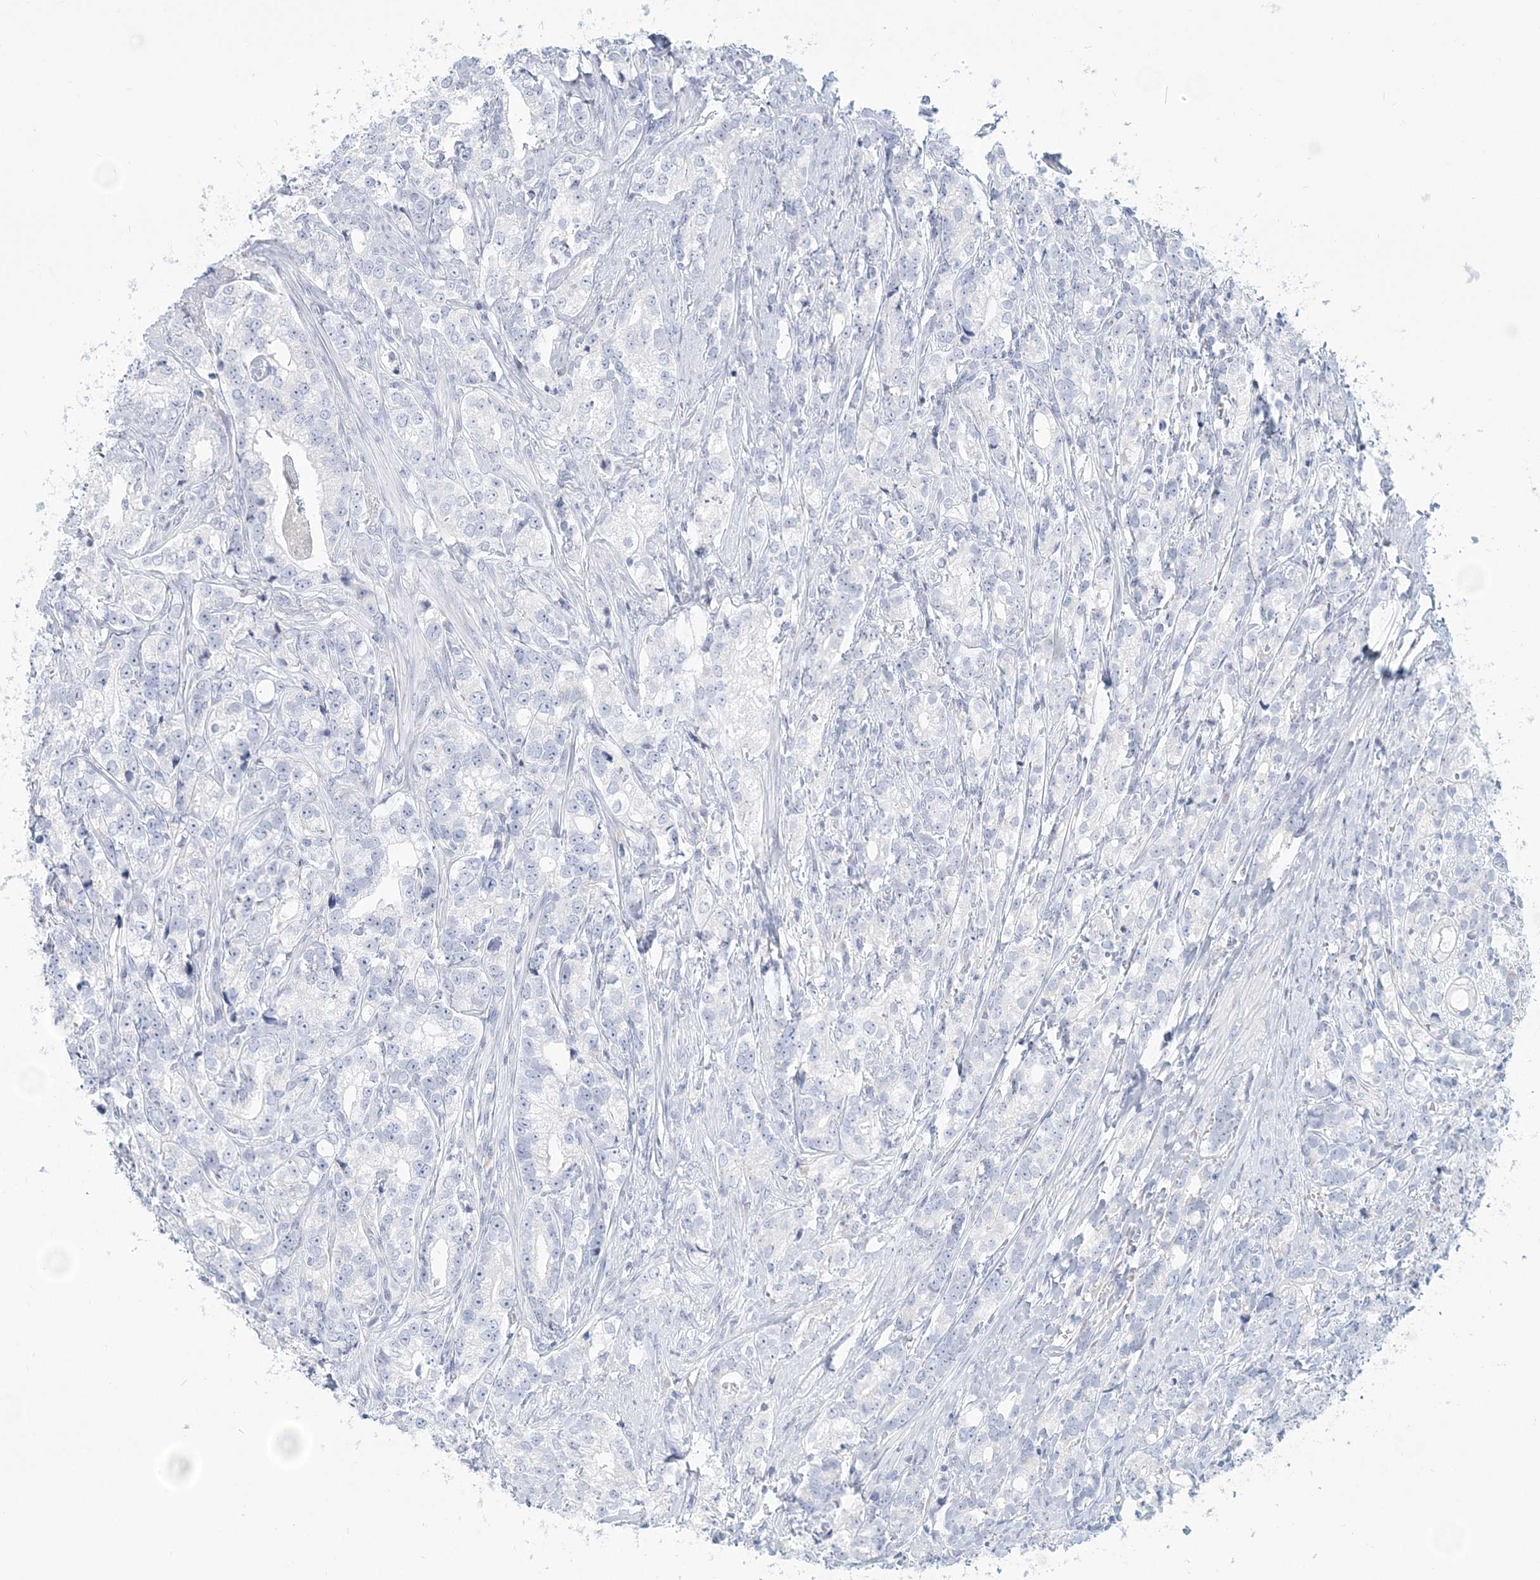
{"staining": {"intensity": "negative", "quantity": "none", "location": "none"}, "tissue": "prostate cancer", "cell_type": "Tumor cells", "image_type": "cancer", "snomed": [{"axis": "morphology", "description": "Adenocarcinoma, High grade"}, {"axis": "topography", "description": "Prostate"}], "caption": "Human high-grade adenocarcinoma (prostate) stained for a protein using immunohistochemistry (IHC) displays no expression in tumor cells.", "gene": "CSN1S1", "patient": {"sex": "male", "age": 69}}